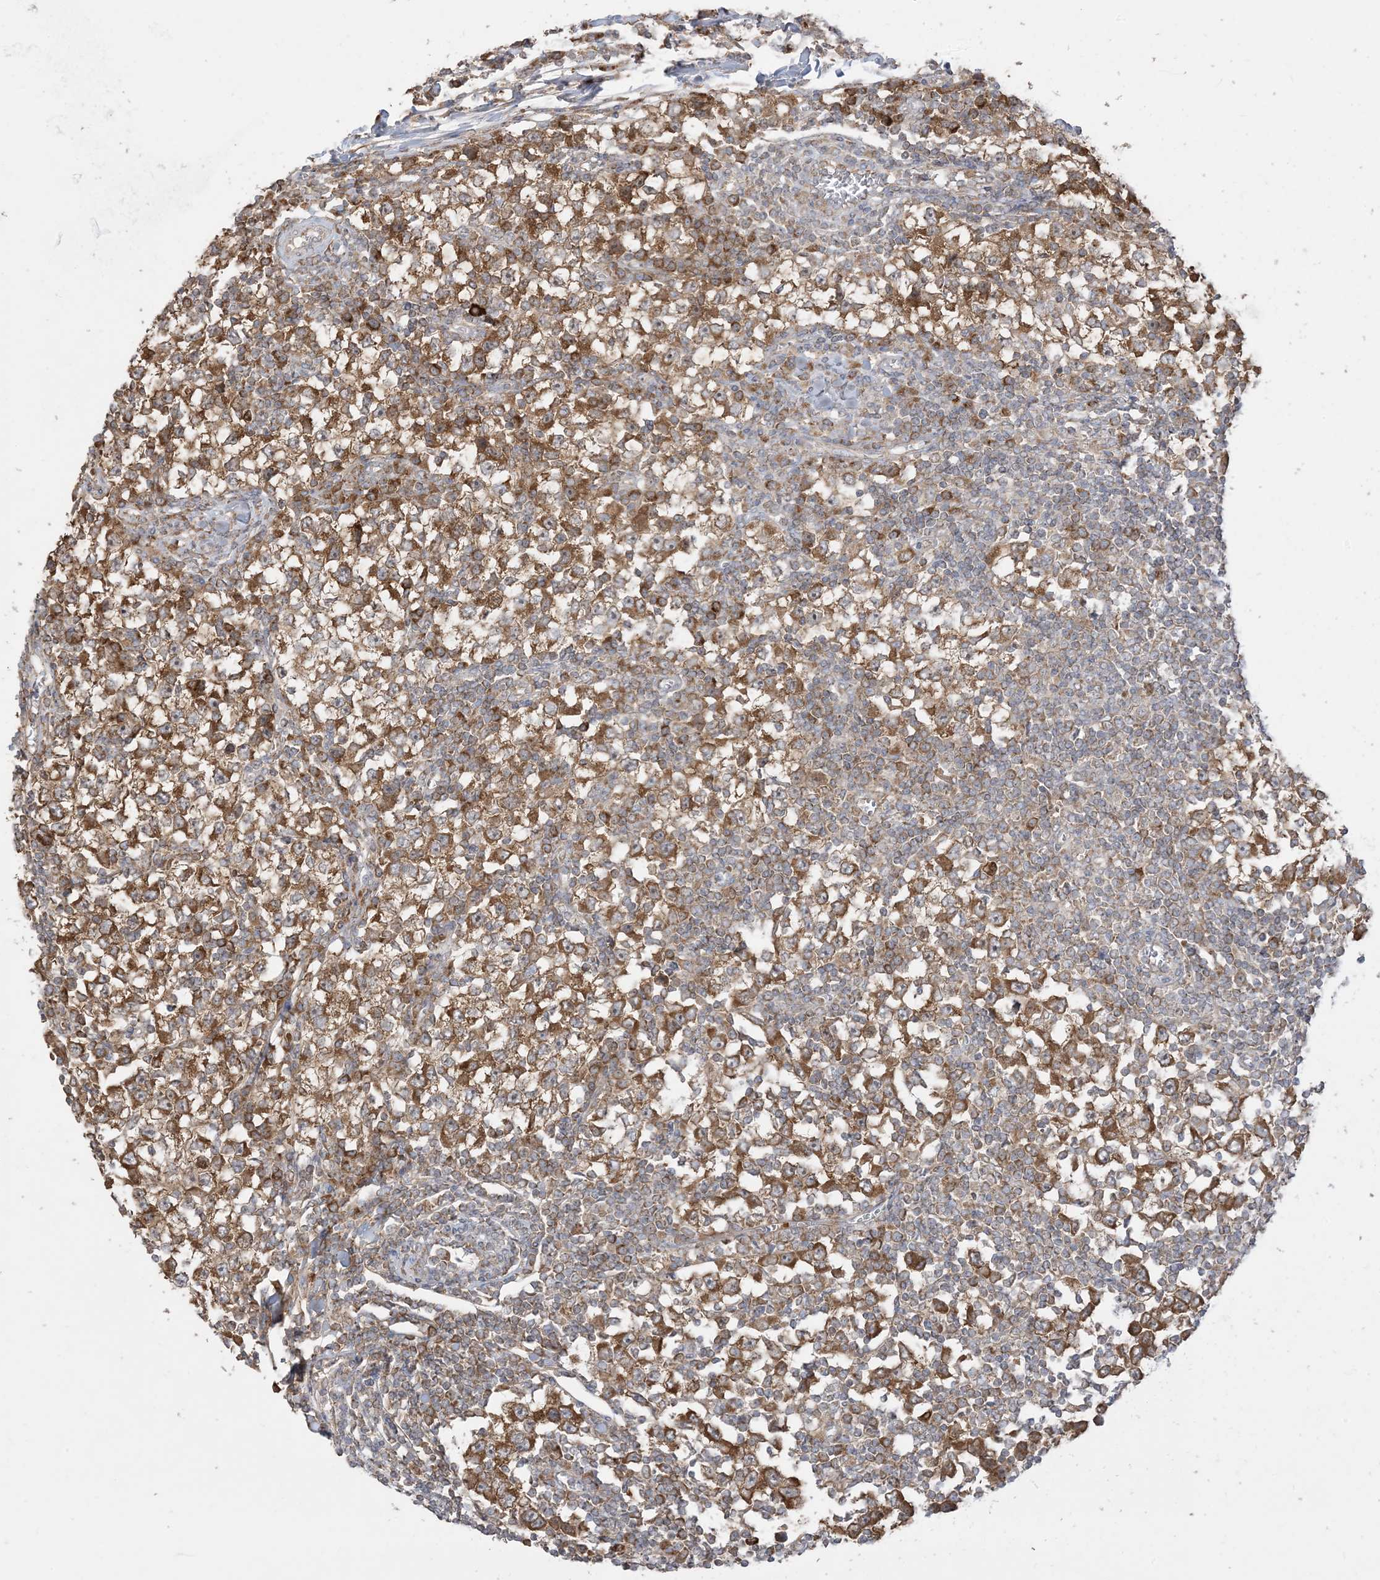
{"staining": {"intensity": "strong", "quantity": ">75%", "location": "cytoplasmic/membranous"}, "tissue": "testis cancer", "cell_type": "Tumor cells", "image_type": "cancer", "snomed": [{"axis": "morphology", "description": "Seminoma, NOS"}, {"axis": "topography", "description": "Testis"}], "caption": "Strong cytoplasmic/membranous staining for a protein is present in about >75% of tumor cells of testis cancer using immunohistochemistry.", "gene": "SIRT3", "patient": {"sex": "male", "age": 65}}